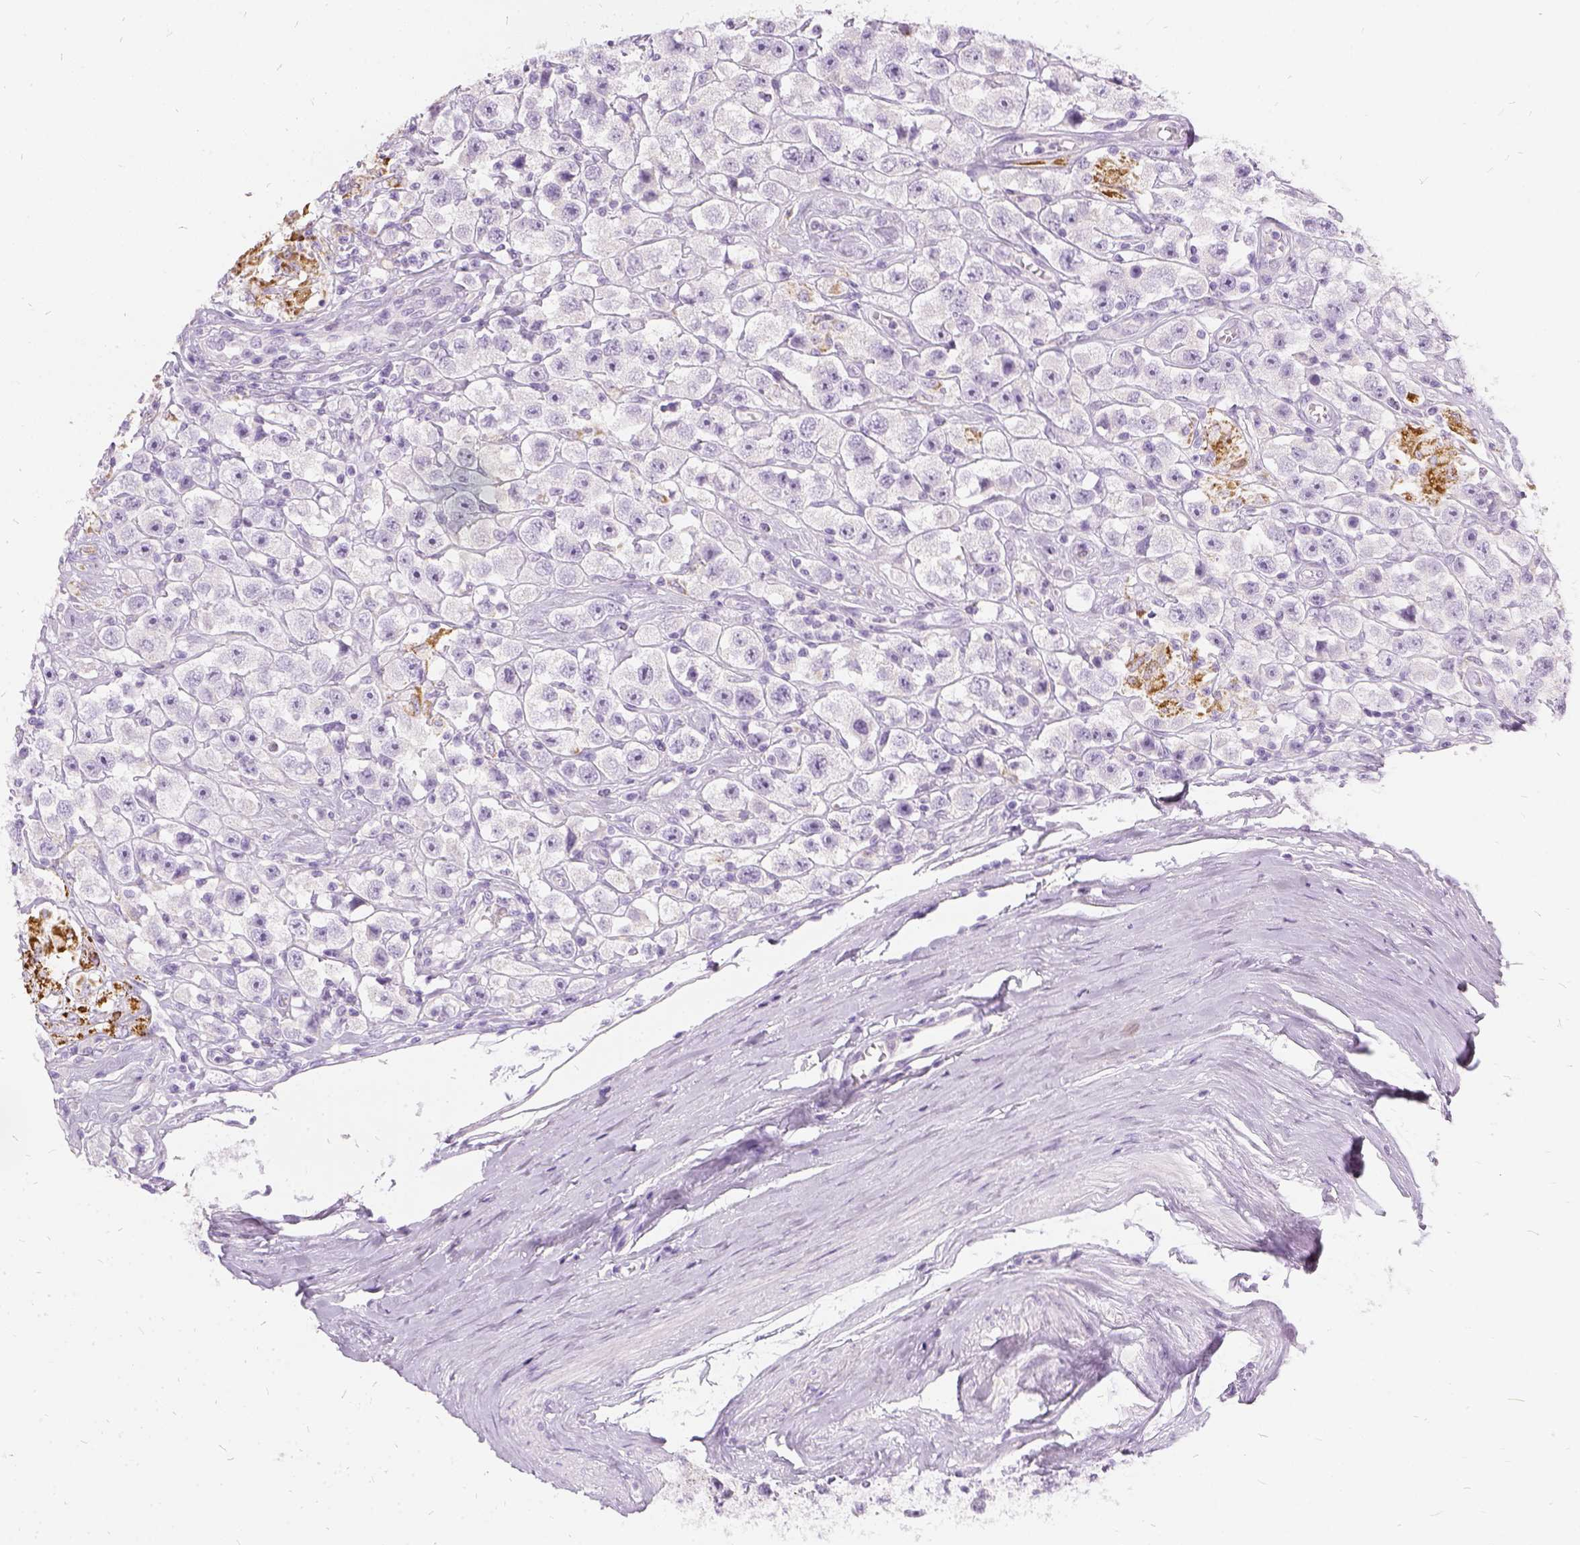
{"staining": {"intensity": "negative", "quantity": "none", "location": "none"}, "tissue": "testis cancer", "cell_type": "Tumor cells", "image_type": "cancer", "snomed": [{"axis": "morphology", "description": "Seminoma, NOS"}, {"axis": "topography", "description": "Testis"}], "caption": "This is an IHC image of testis cancer (seminoma). There is no expression in tumor cells.", "gene": "FDX1", "patient": {"sex": "male", "age": 45}}